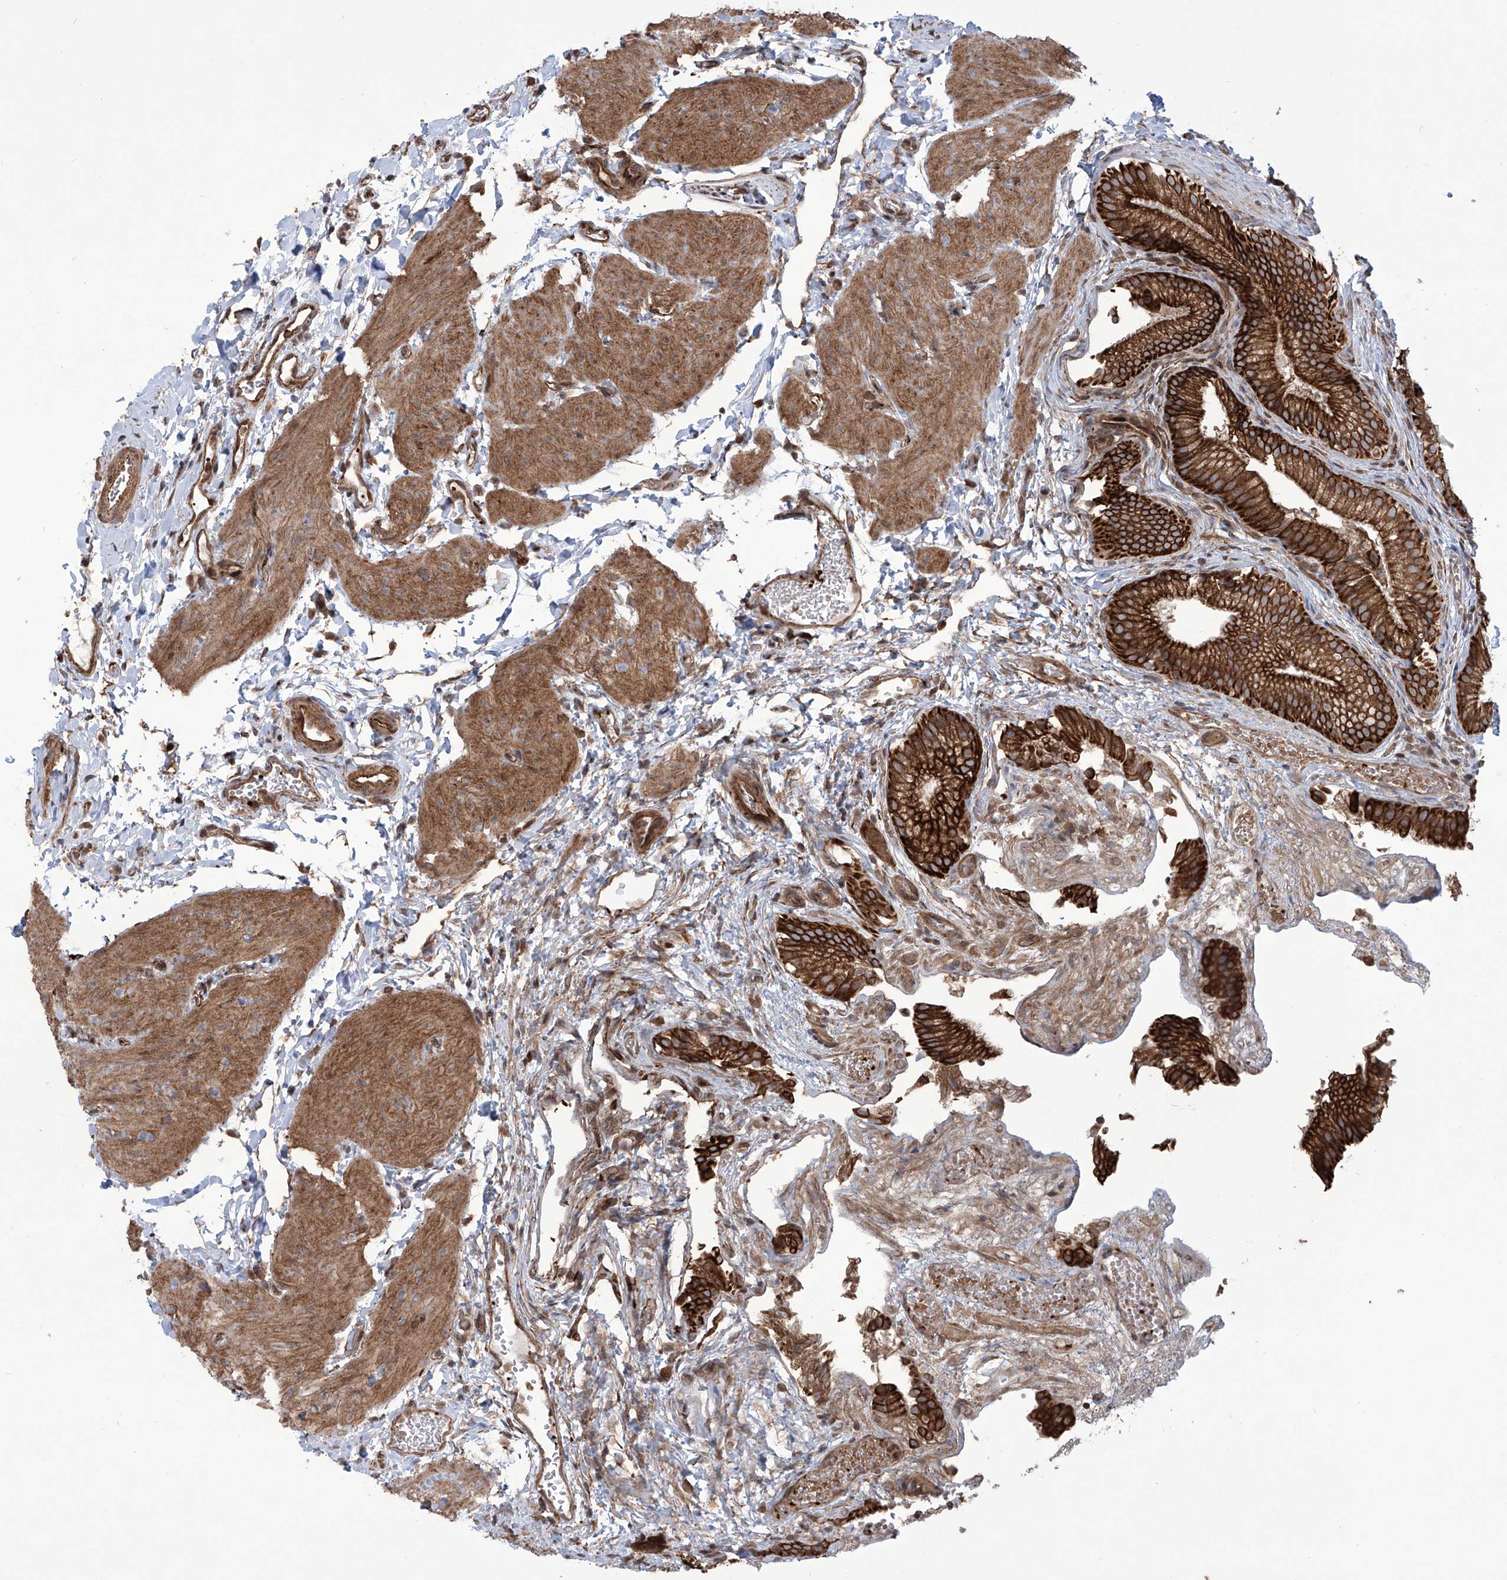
{"staining": {"intensity": "strong", "quantity": ">75%", "location": "cytoplasmic/membranous"}, "tissue": "gallbladder", "cell_type": "Glandular cells", "image_type": "normal", "snomed": [{"axis": "morphology", "description": "Normal tissue, NOS"}, {"axis": "topography", "description": "Gallbladder"}], "caption": "DAB (3,3'-diaminobenzidine) immunohistochemical staining of benign gallbladder reveals strong cytoplasmic/membranous protein staining in approximately >75% of glandular cells. The staining is performed using DAB (3,3'-diaminobenzidine) brown chromogen to label protein expression. The nuclei are counter-stained blue using hematoxylin.", "gene": "APAF1", "patient": {"sex": "female", "age": 30}}